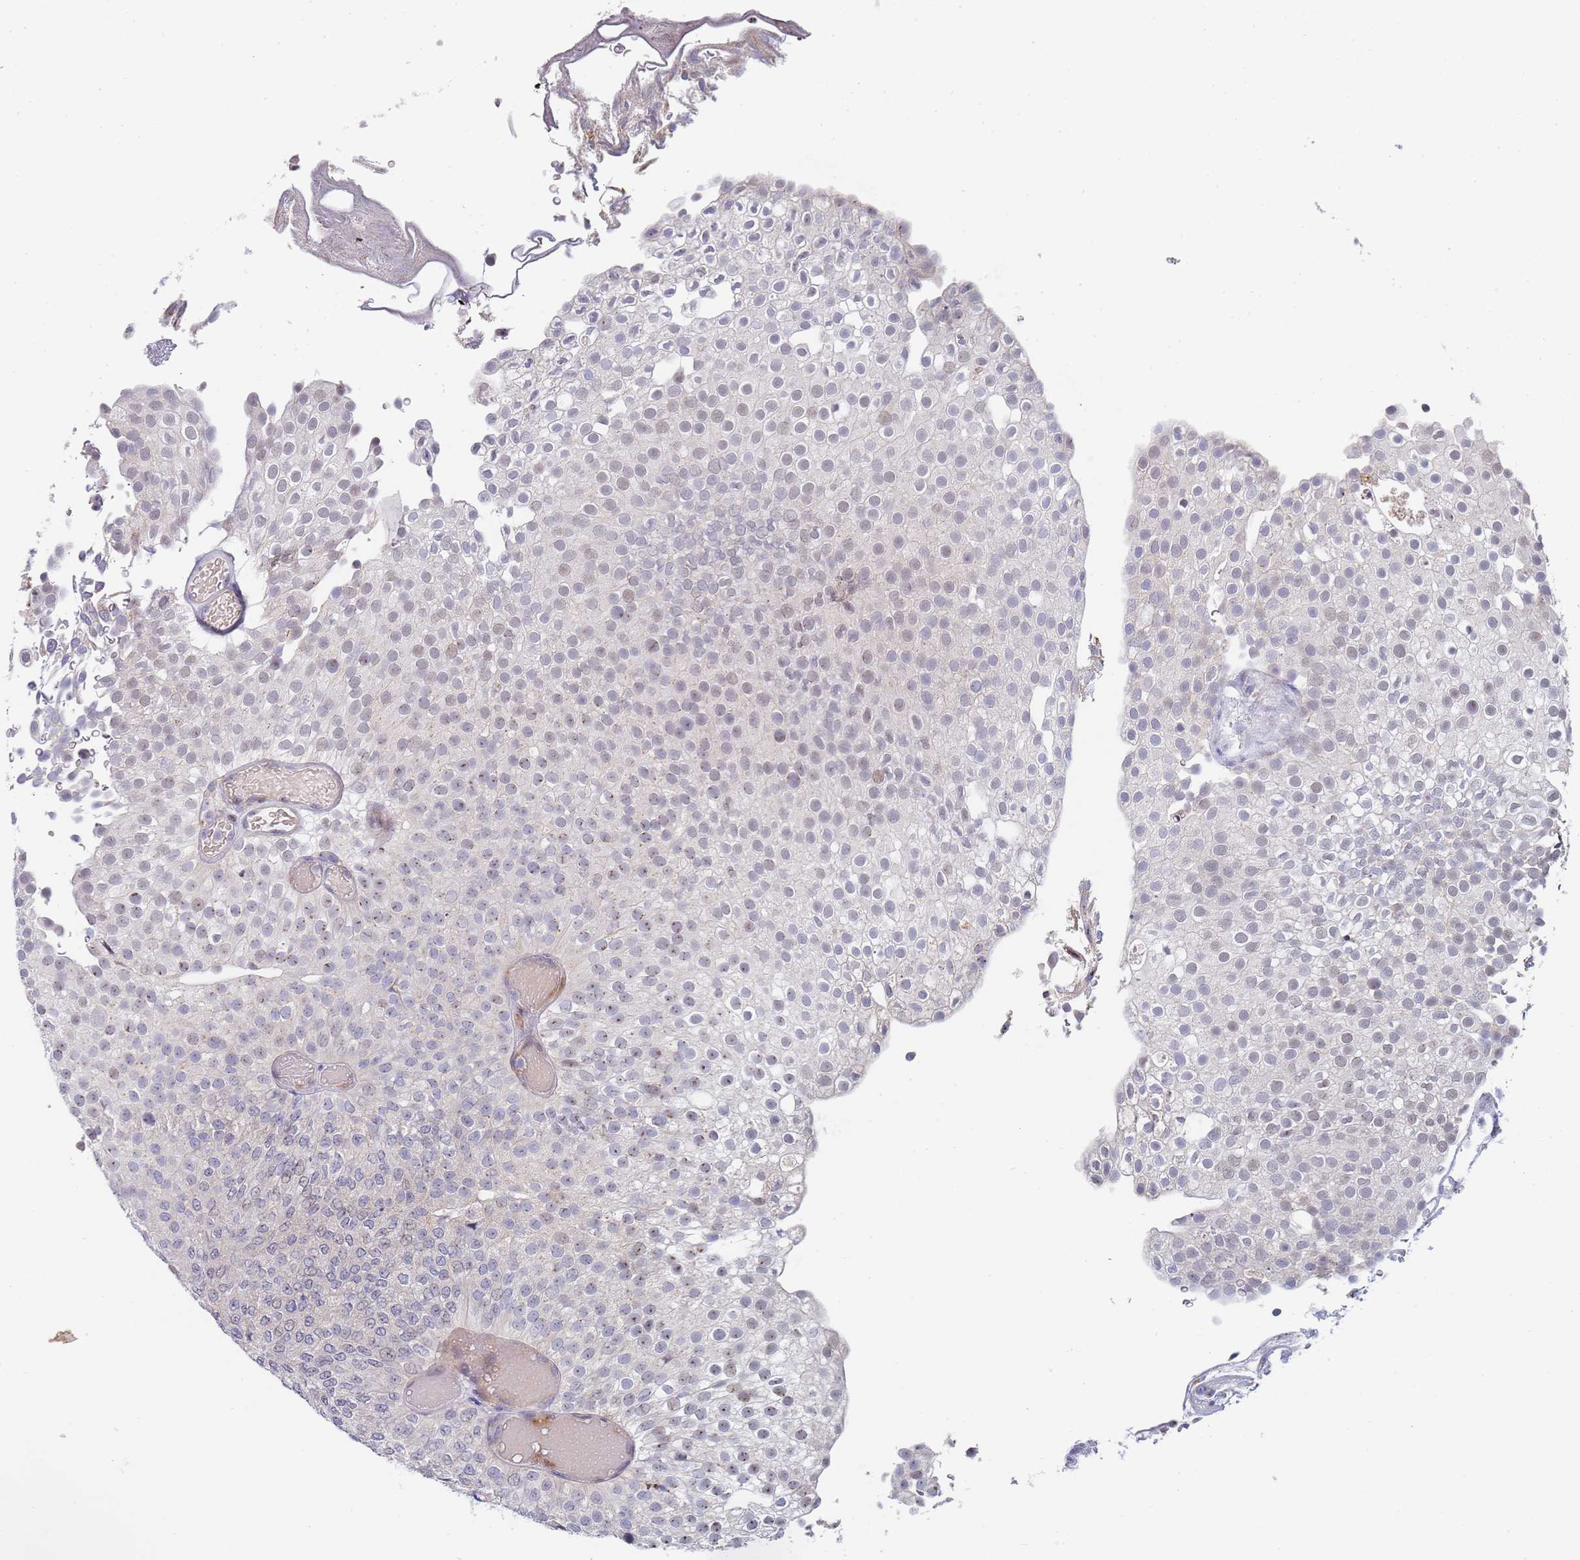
{"staining": {"intensity": "weak", "quantity": "<25%", "location": "nuclear"}, "tissue": "urothelial cancer", "cell_type": "Tumor cells", "image_type": "cancer", "snomed": [{"axis": "morphology", "description": "Urothelial carcinoma, Low grade"}, {"axis": "topography", "description": "Urinary bladder"}], "caption": "Human urothelial carcinoma (low-grade) stained for a protein using immunohistochemistry reveals no expression in tumor cells.", "gene": "PLCL2", "patient": {"sex": "male", "age": 78}}